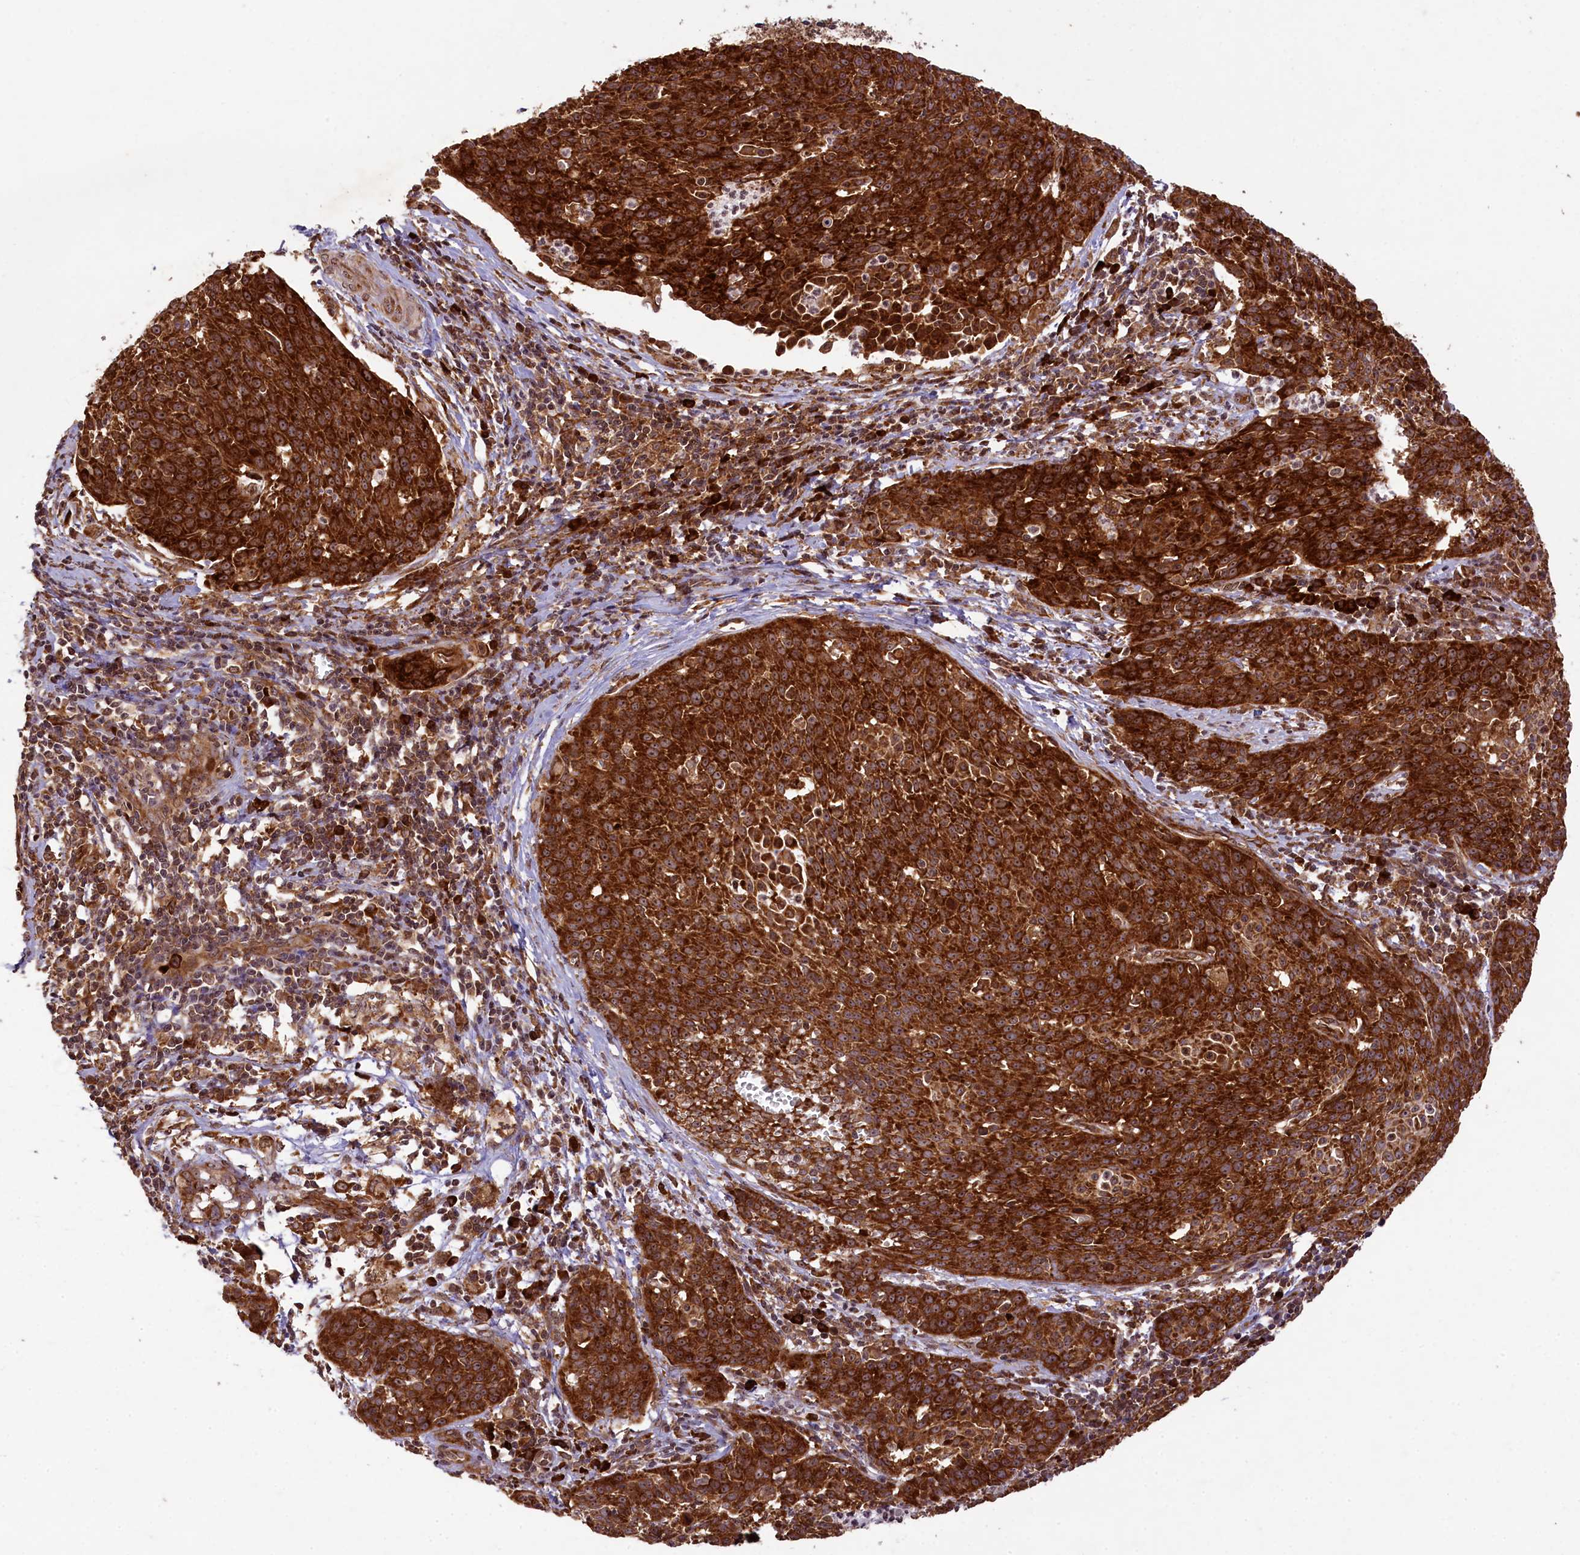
{"staining": {"intensity": "strong", "quantity": ">75%", "location": "cytoplasmic/membranous"}, "tissue": "cervical cancer", "cell_type": "Tumor cells", "image_type": "cancer", "snomed": [{"axis": "morphology", "description": "Squamous cell carcinoma, NOS"}, {"axis": "topography", "description": "Cervix"}], "caption": "Protein staining of cervical cancer (squamous cell carcinoma) tissue displays strong cytoplasmic/membranous positivity in about >75% of tumor cells. Ihc stains the protein of interest in brown and the nuclei are stained blue.", "gene": "LARP4", "patient": {"sex": "female", "age": 38}}